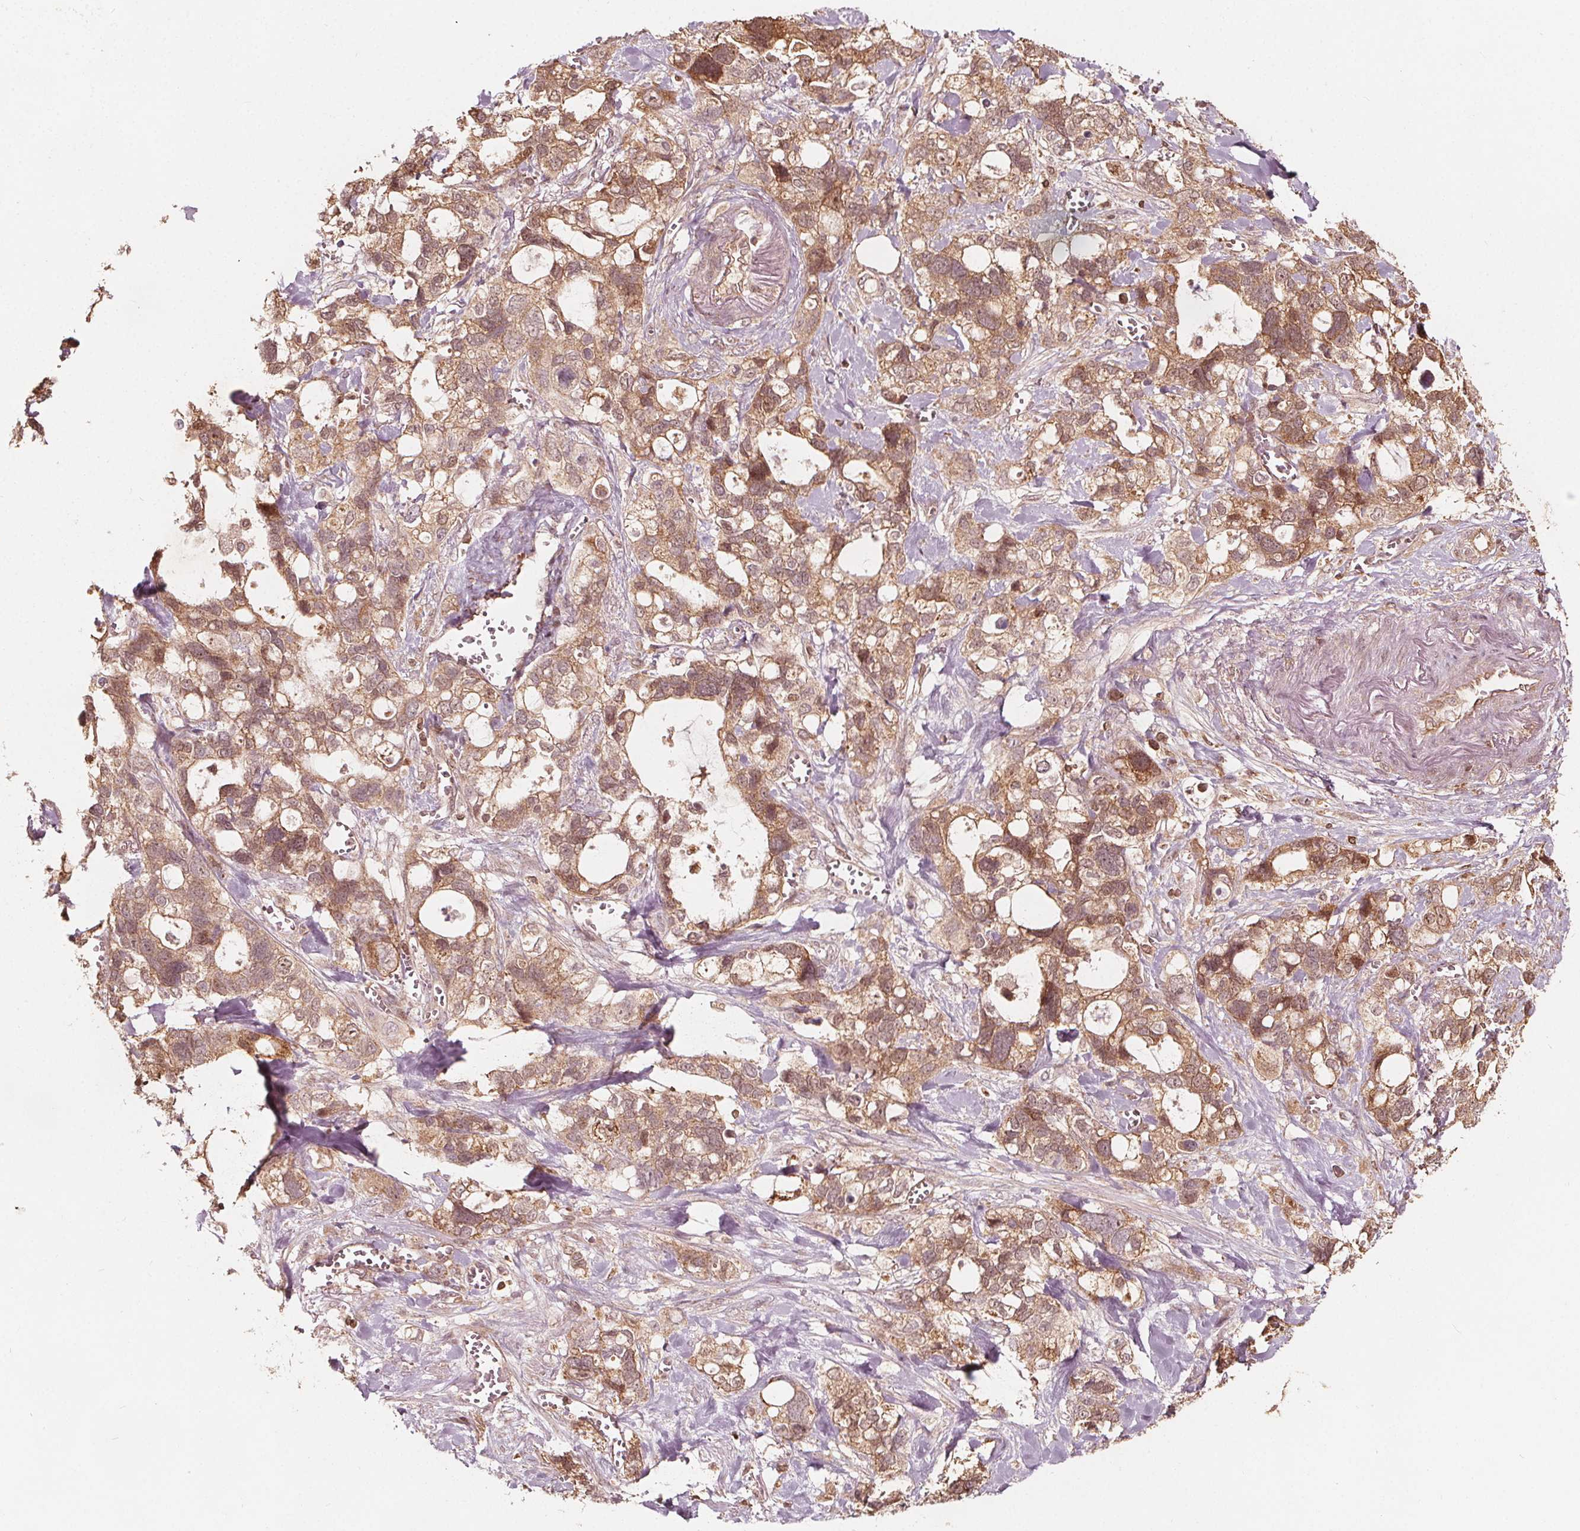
{"staining": {"intensity": "moderate", "quantity": ">75%", "location": "cytoplasmic/membranous"}, "tissue": "stomach cancer", "cell_type": "Tumor cells", "image_type": "cancer", "snomed": [{"axis": "morphology", "description": "Adenocarcinoma, NOS"}, {"axis": "topography", "description": "Stomach, upper"}], "caption": "A medium amount of moderate cytoplasmic/membranous staining is identified in approximately >75% of tumor cells in stomach cancer tissue.", "gene": "AIP", "patient": {"sex": "female", "age": 81}}